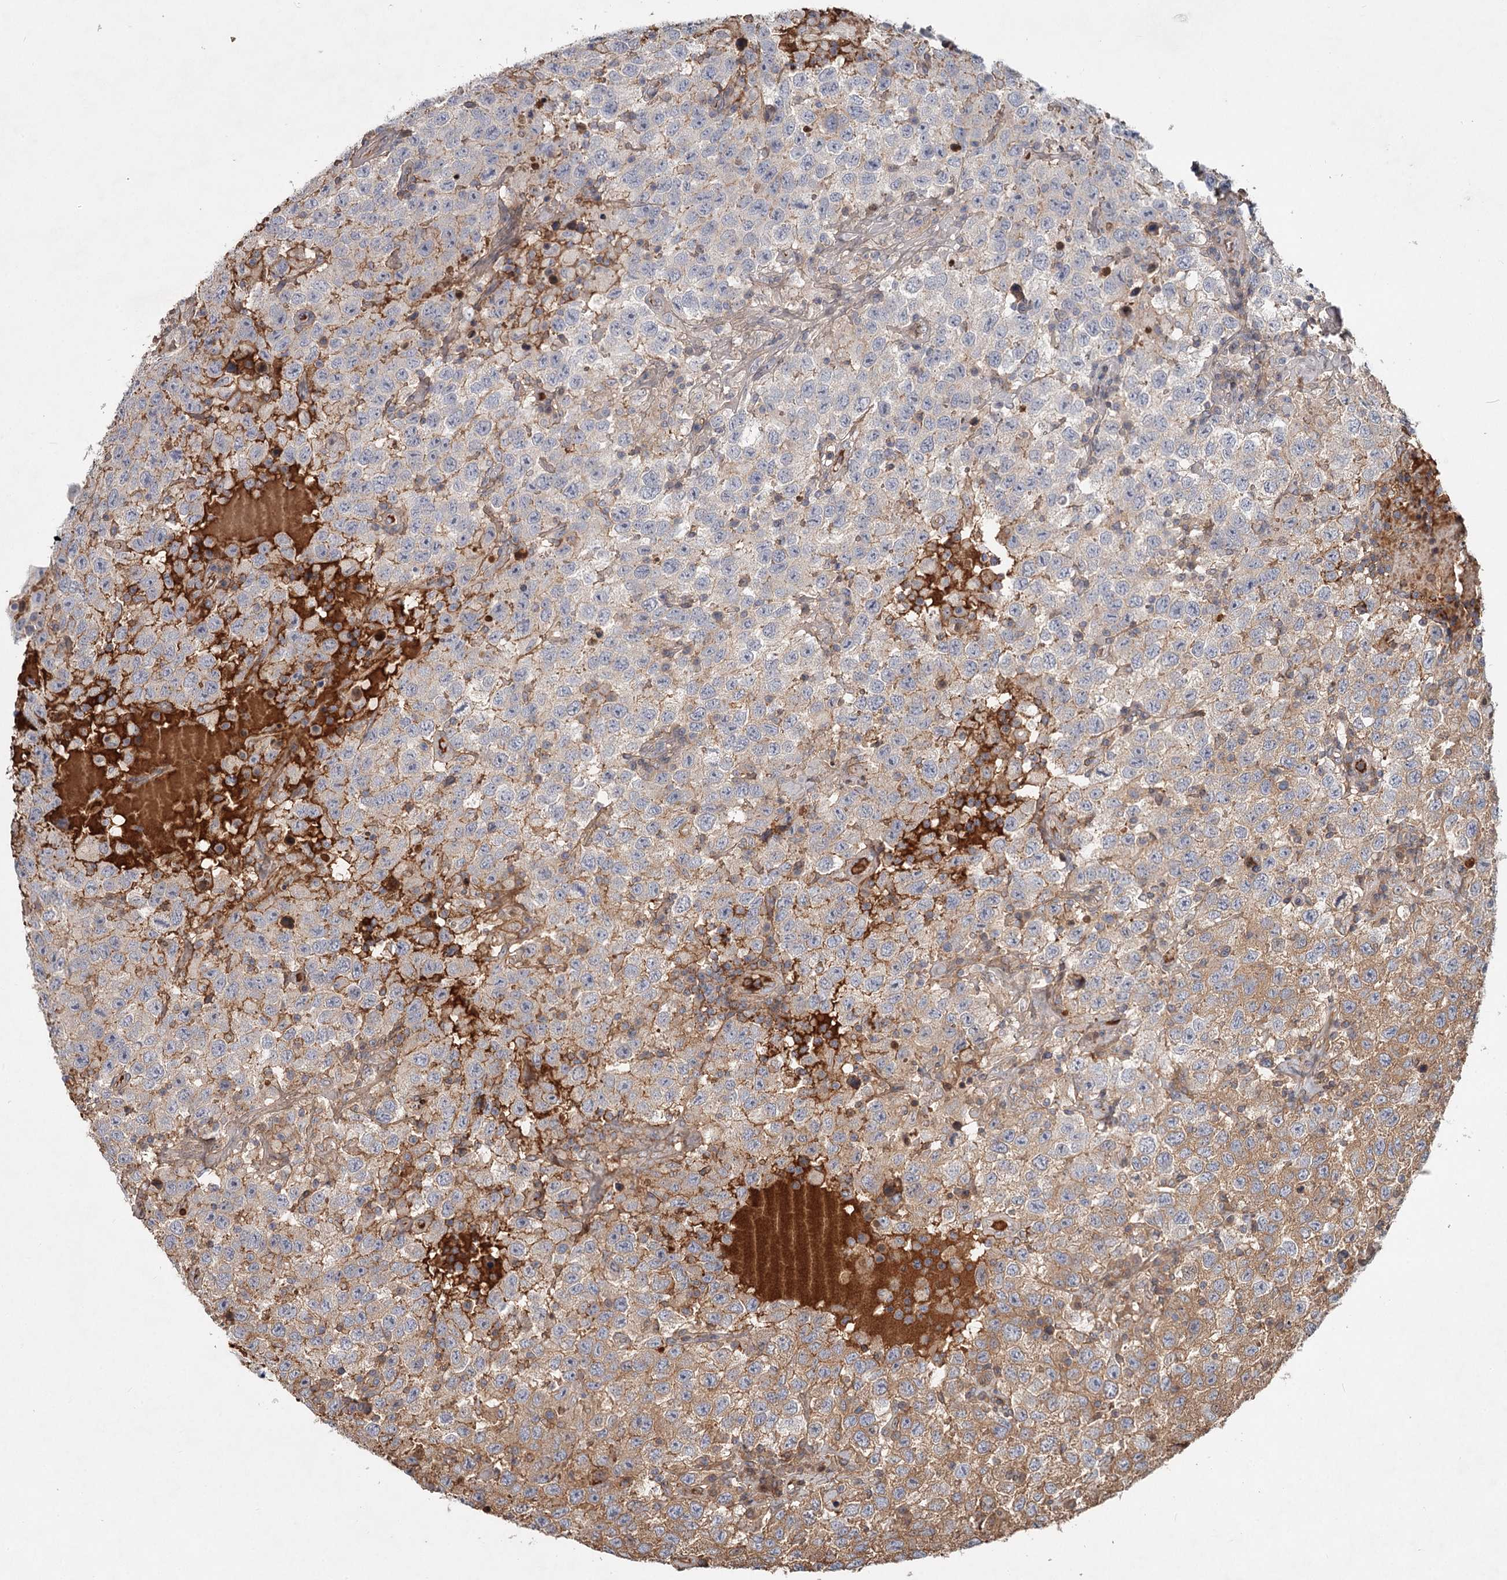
{"staining": {"intensity": "moderate", "quantity": "25%-75%", "location": "cytoplasmic/membranous"}, "tissue": "testis cancer", "cell_type": "Tumor cells", "image_type": "cancer", "snomed": [{"axis": "morphology", "description": "Seminoma, NOS"}, {"axis": "topography", "description": "Testis"}], "caption": "Immunohistochemistry (IHC) (DAB (3,3'-diaminobenzidine)) staining of human seminoma (testis) demonstrates moderate cytoplasmic/membranous protein expression in about 25%-75% of tumor cells.", "gene": "DHRS9", "patient": {"sex": "male", "age": 41}}